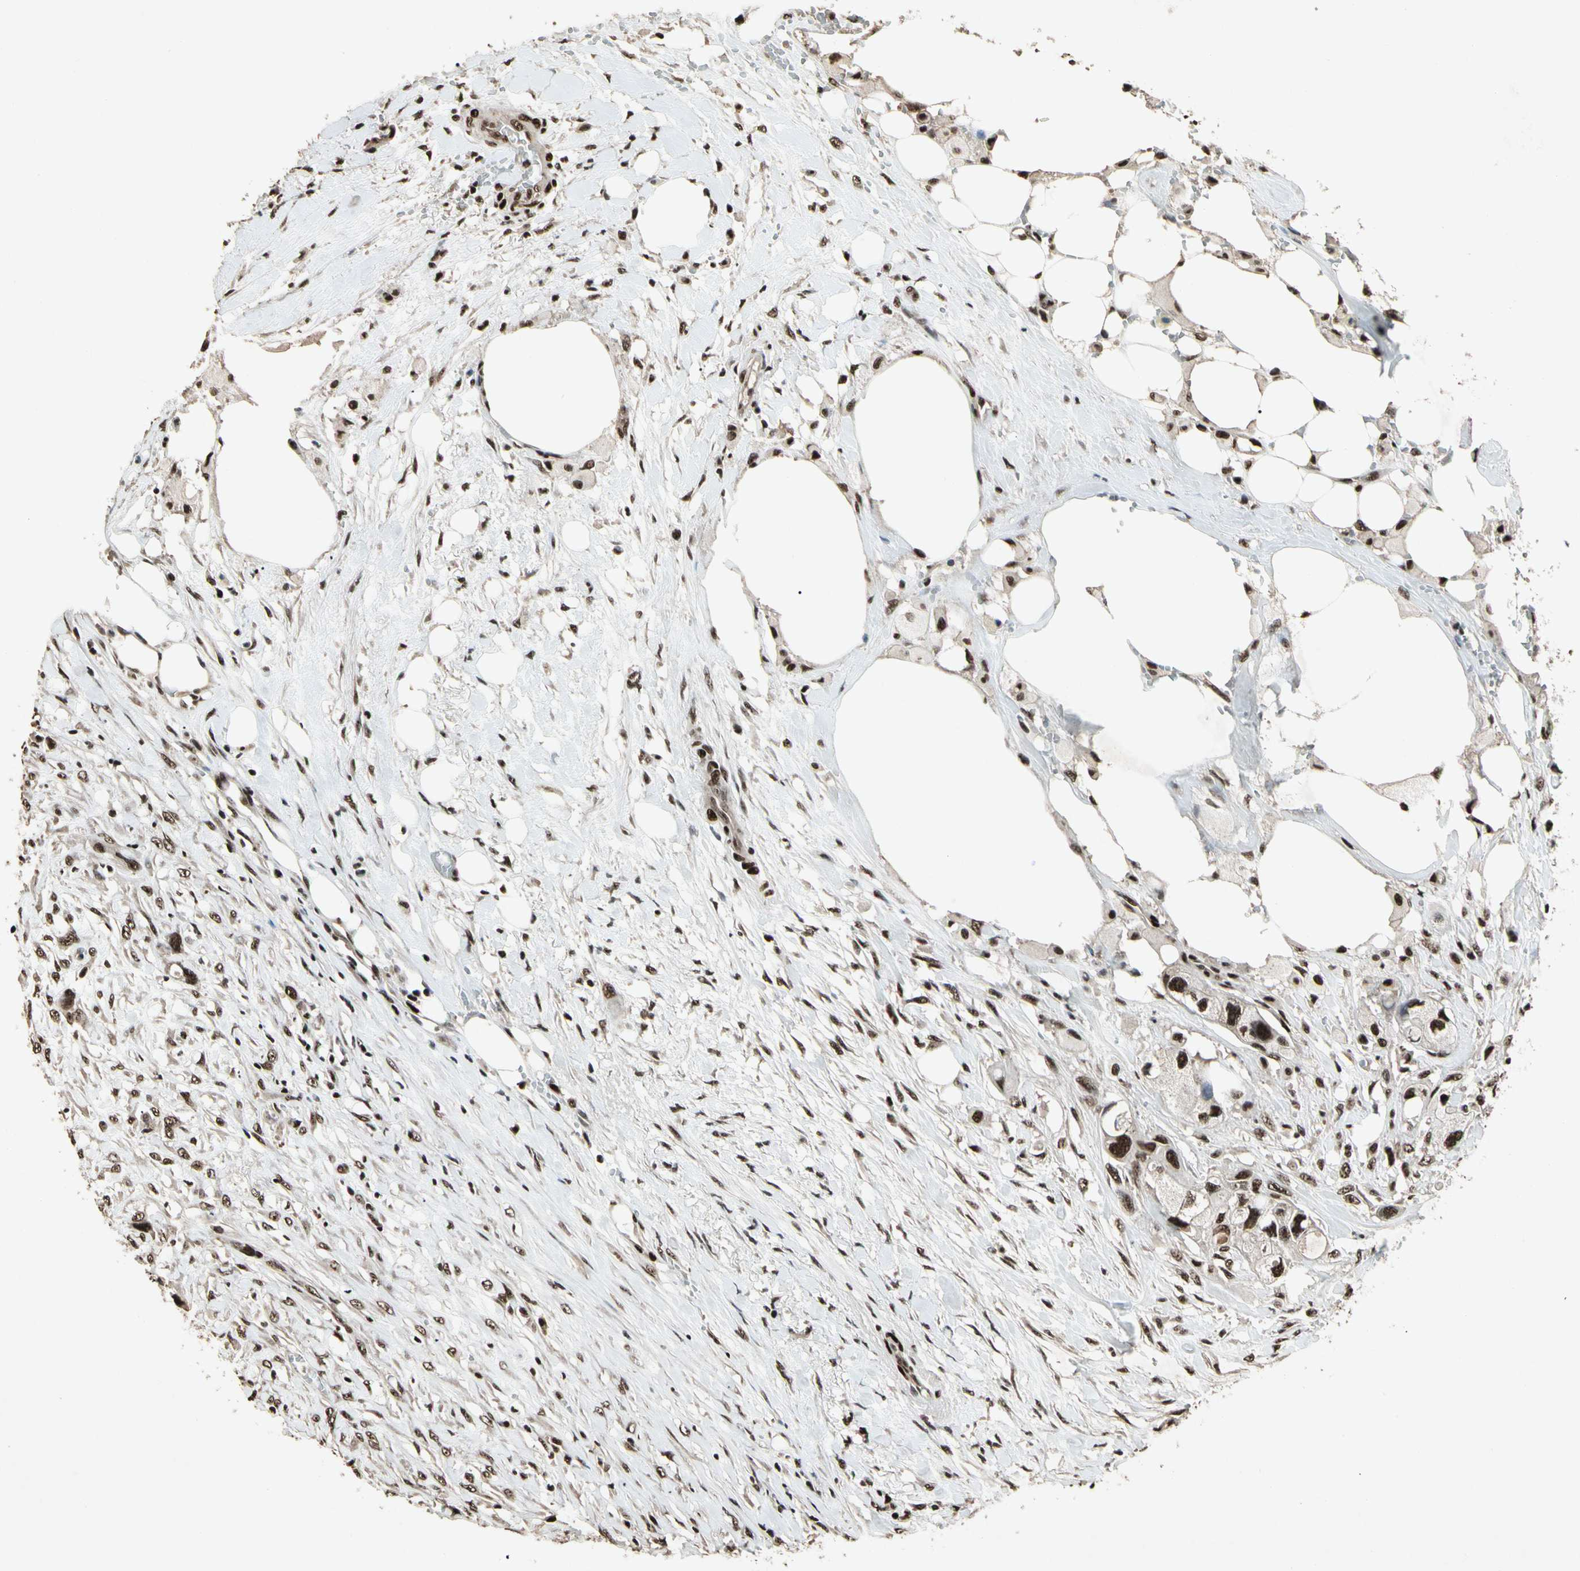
{"staining": {"intensity": "strong", "quantity": ">75%", "location": "nuclear"}, "tissue": "colorectal cancer", "cell_type": "Tumor cells", "image_type": "cancer", "snomed": [{"axis": "morphology", "description": "Adenocarcinoma, NOS"}, {"axis": "topography", "description": "Colon"}], "caption": "A high-resolution photomicrograph shows IHC staining of colorectal cancer, which reveals strong nuclear staining in about >75% of tumor cells.", "gene": "TBX2", "patient": {"sex": "female", "age": 57}}